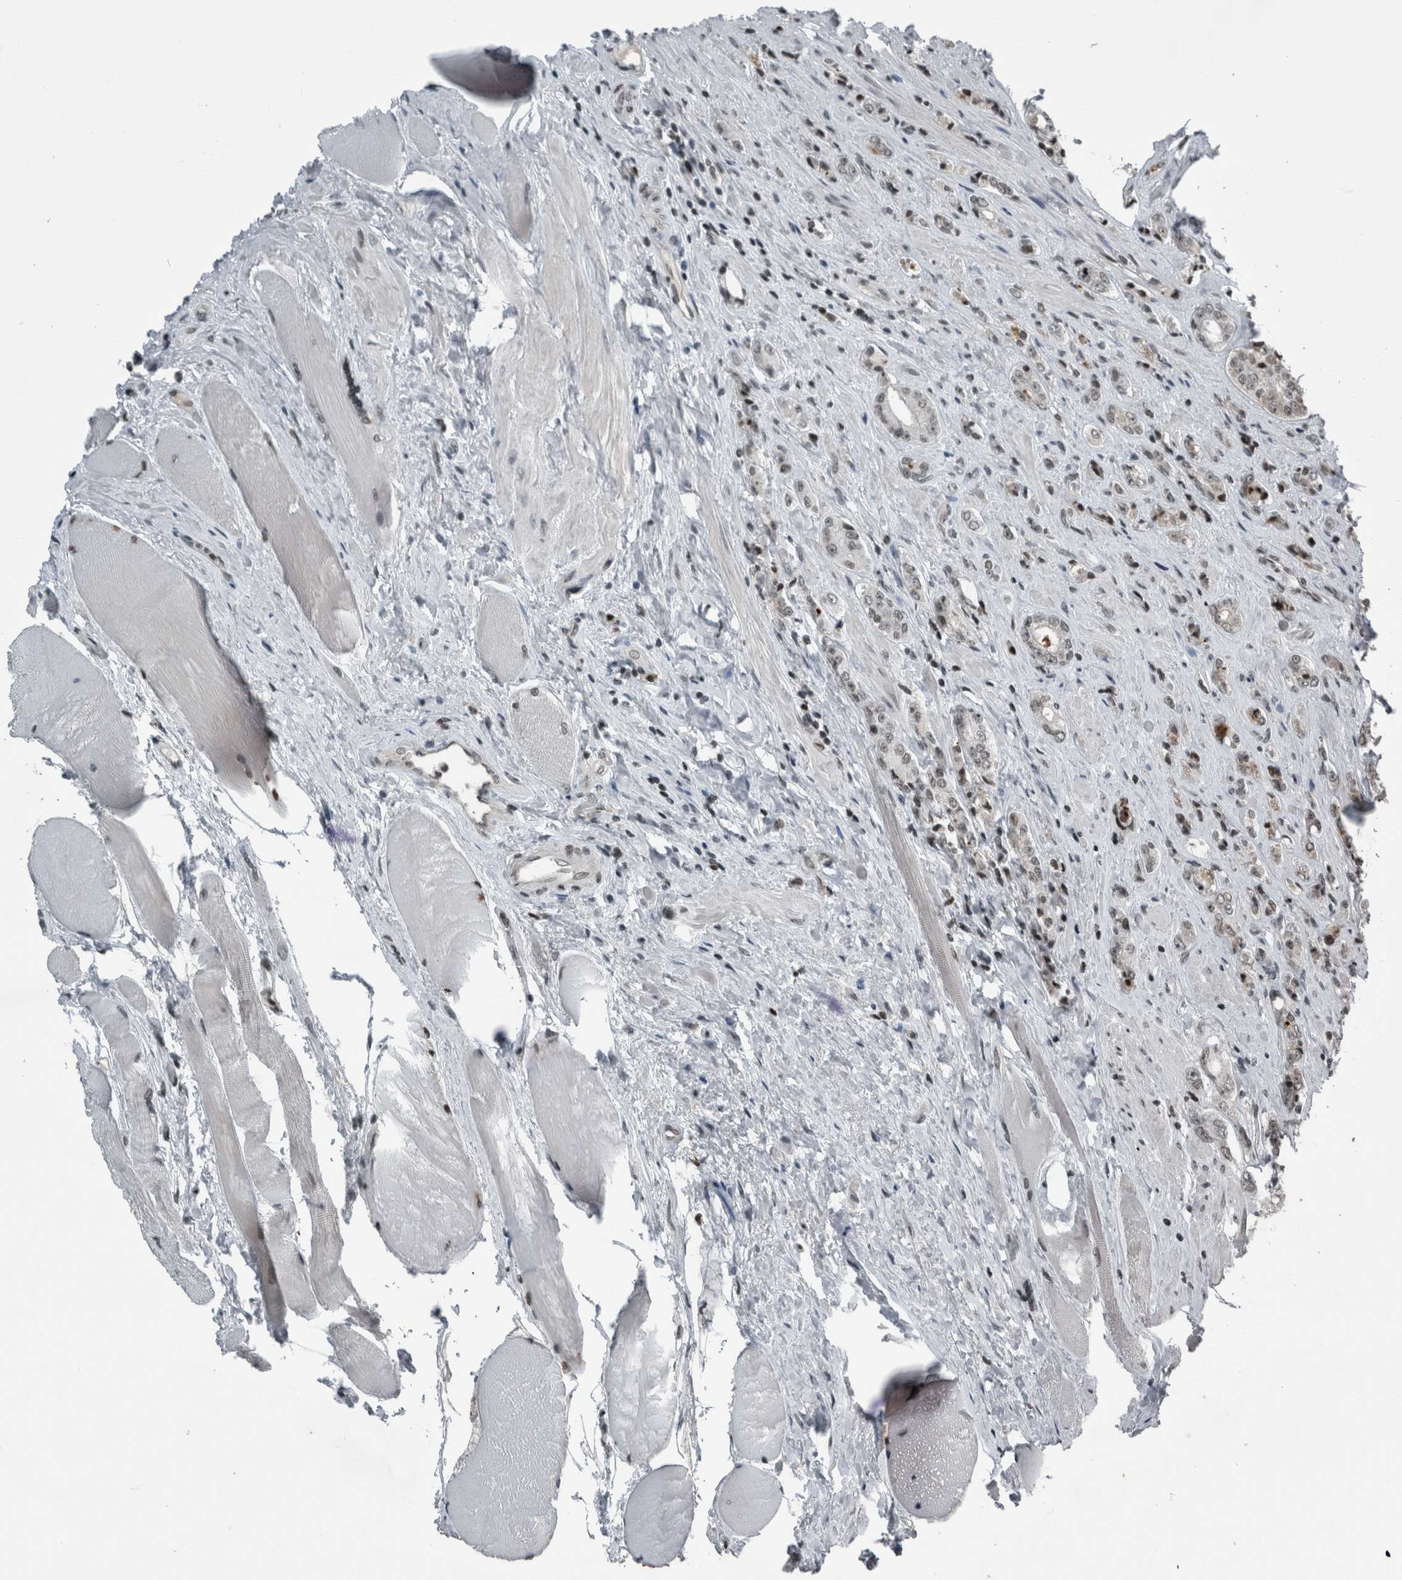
{"staining": {"intensity": "weak", "quantity": "<25%", "location": "nuclear"}, "tissue": "prostate cancer", "cell_type": "Tumor cells", "image_type": "cancer", "snomed": [{"axis": "morphology", "description": "Adenocarcinoma, High grade"}, {"axis": "topography", "description": "Prostate"}], "caption": "A micrograph of human prostate cancer is negative for staining in tumor cells.", "gene": "UNC50", "patient": {"sex": "male", "age": 61}}